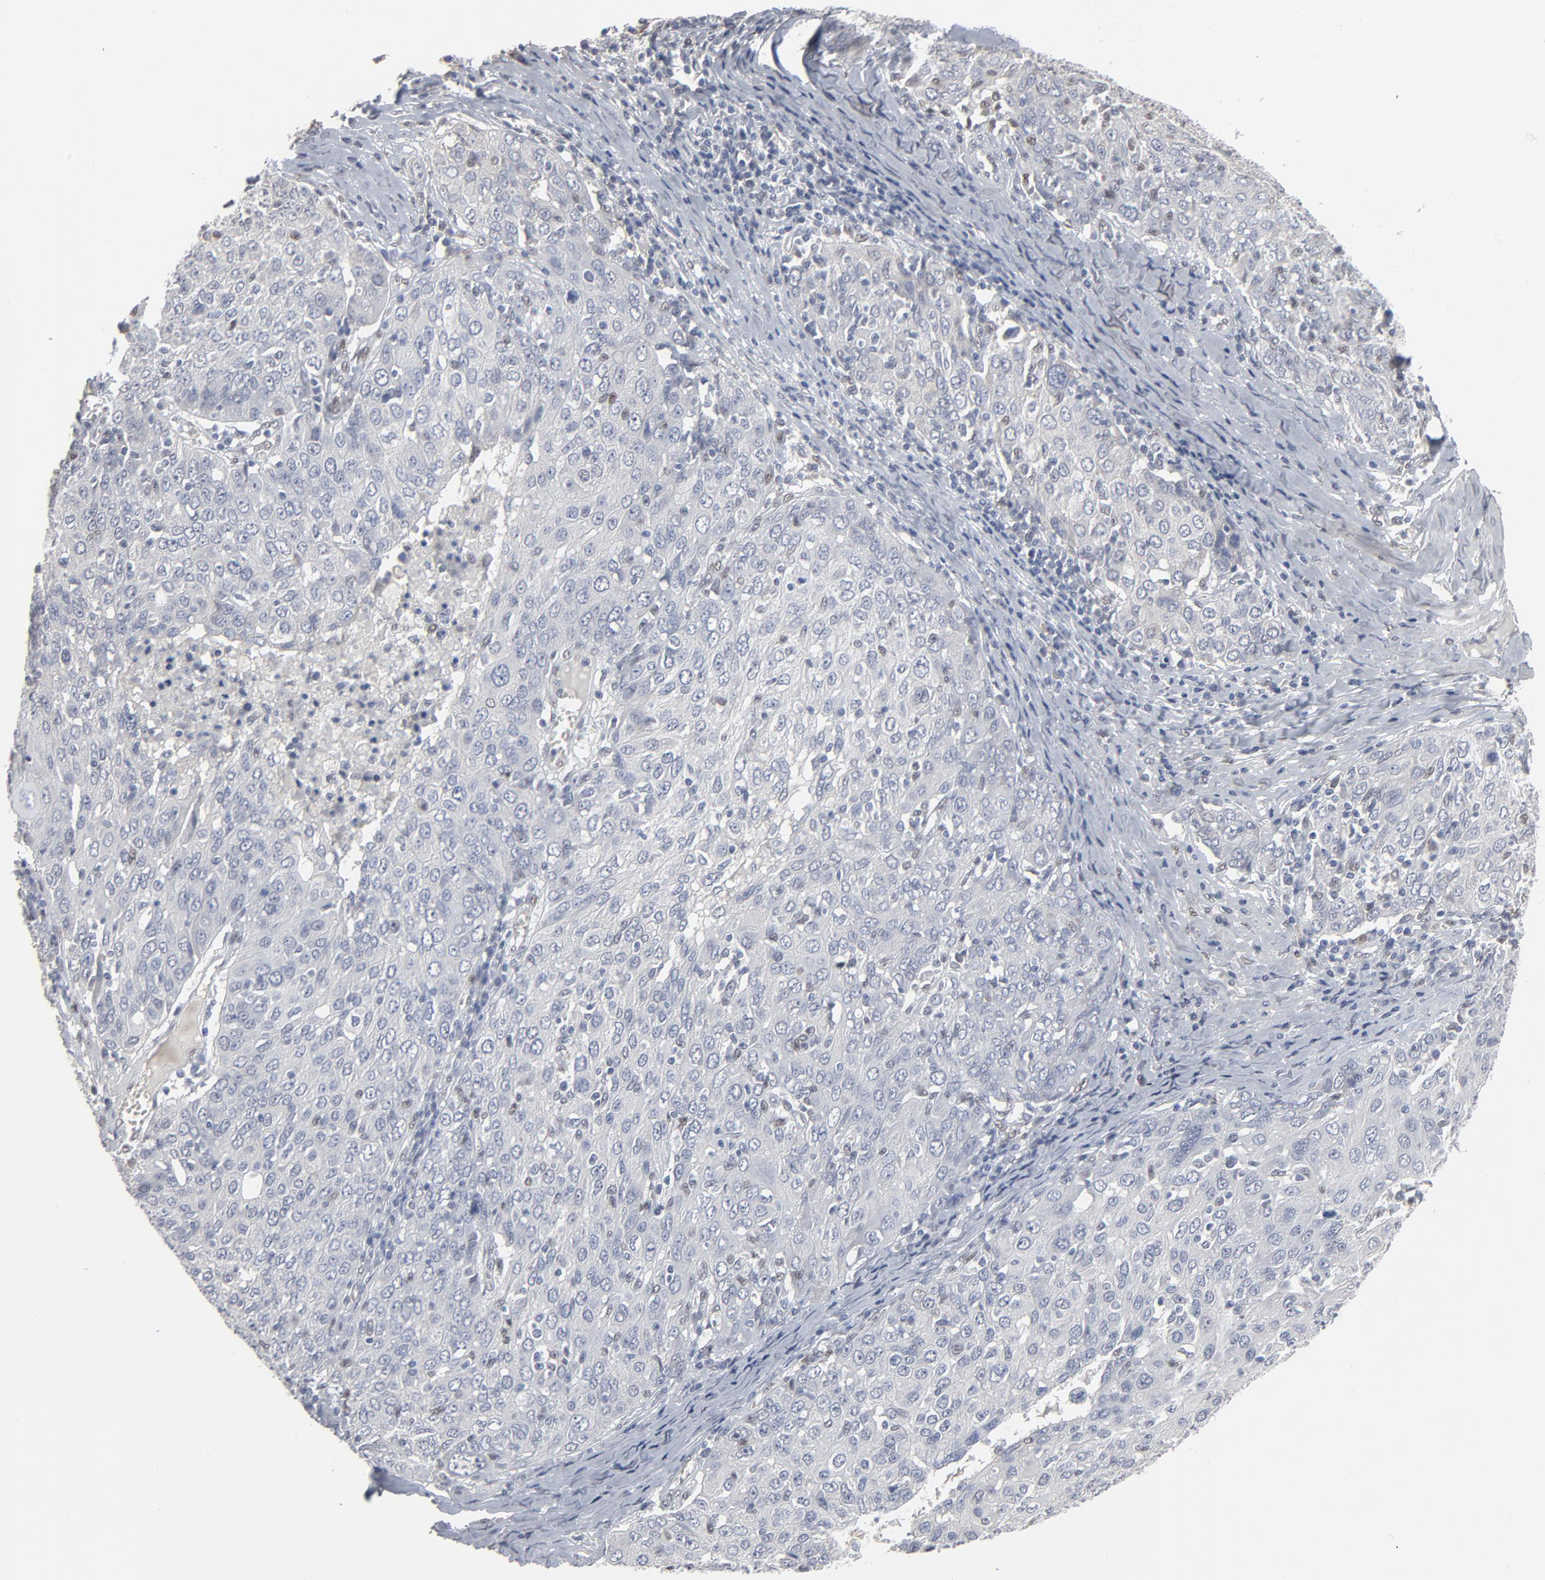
{"staining": {"intensity": "negative", "quantity": "none", "location": "none"}, "tissue": "ovarian cancer", "cell_type": "Tumor cells", "image_type": "cancer", "snomed": [{"axis": "morphology", "description": "Carcinoma, endometroid"}, {"axis": "topography", "description": "Ovary"}], "caption": "A micrograph of ovarian cancer stained for a protein reveals no brown staining in tumor cells.", "gene": "ATF7", "patient": {"sex": "female", "age": 50}}